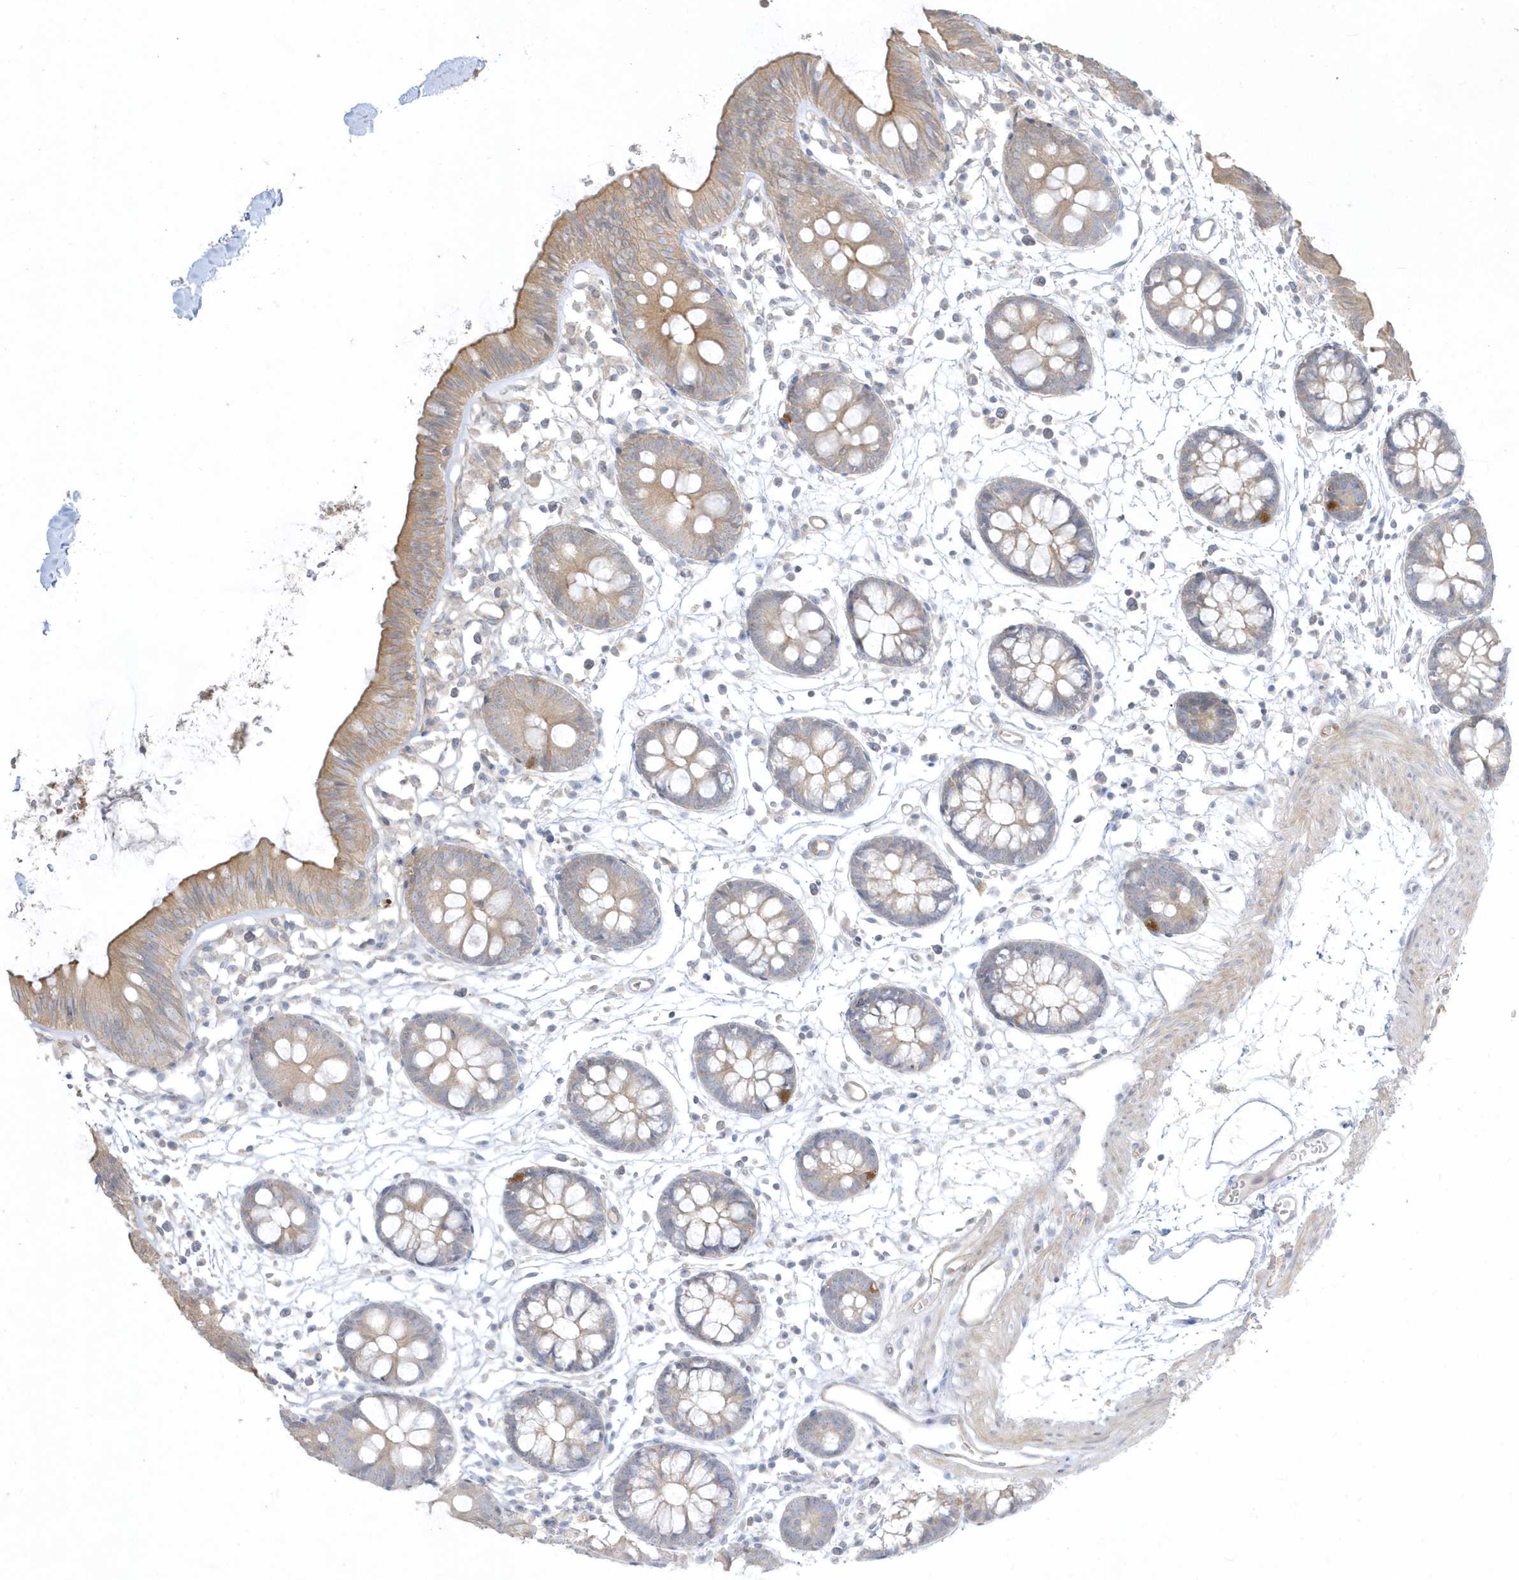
{"staining": {"intensity": "weak", "quantity": ">75%", "location": "cytoplasmic/membranous"}, "tissue": "colon", "cell_type": "Endothelial cells", "image_type": "normal", "snomed": [{"axis": "morphology", "description": "Normal tissue, NOS"}, {"axis": "topography", "description": "Colon"}], "caption": "Immunohistochemical staining of benign colon reveals weak cytoplasmic/membranous protein staining in approximately >75% of endothelial cells.", "gene": "ARHGEF9", "patient": {"sex": "male", "age": 56}}